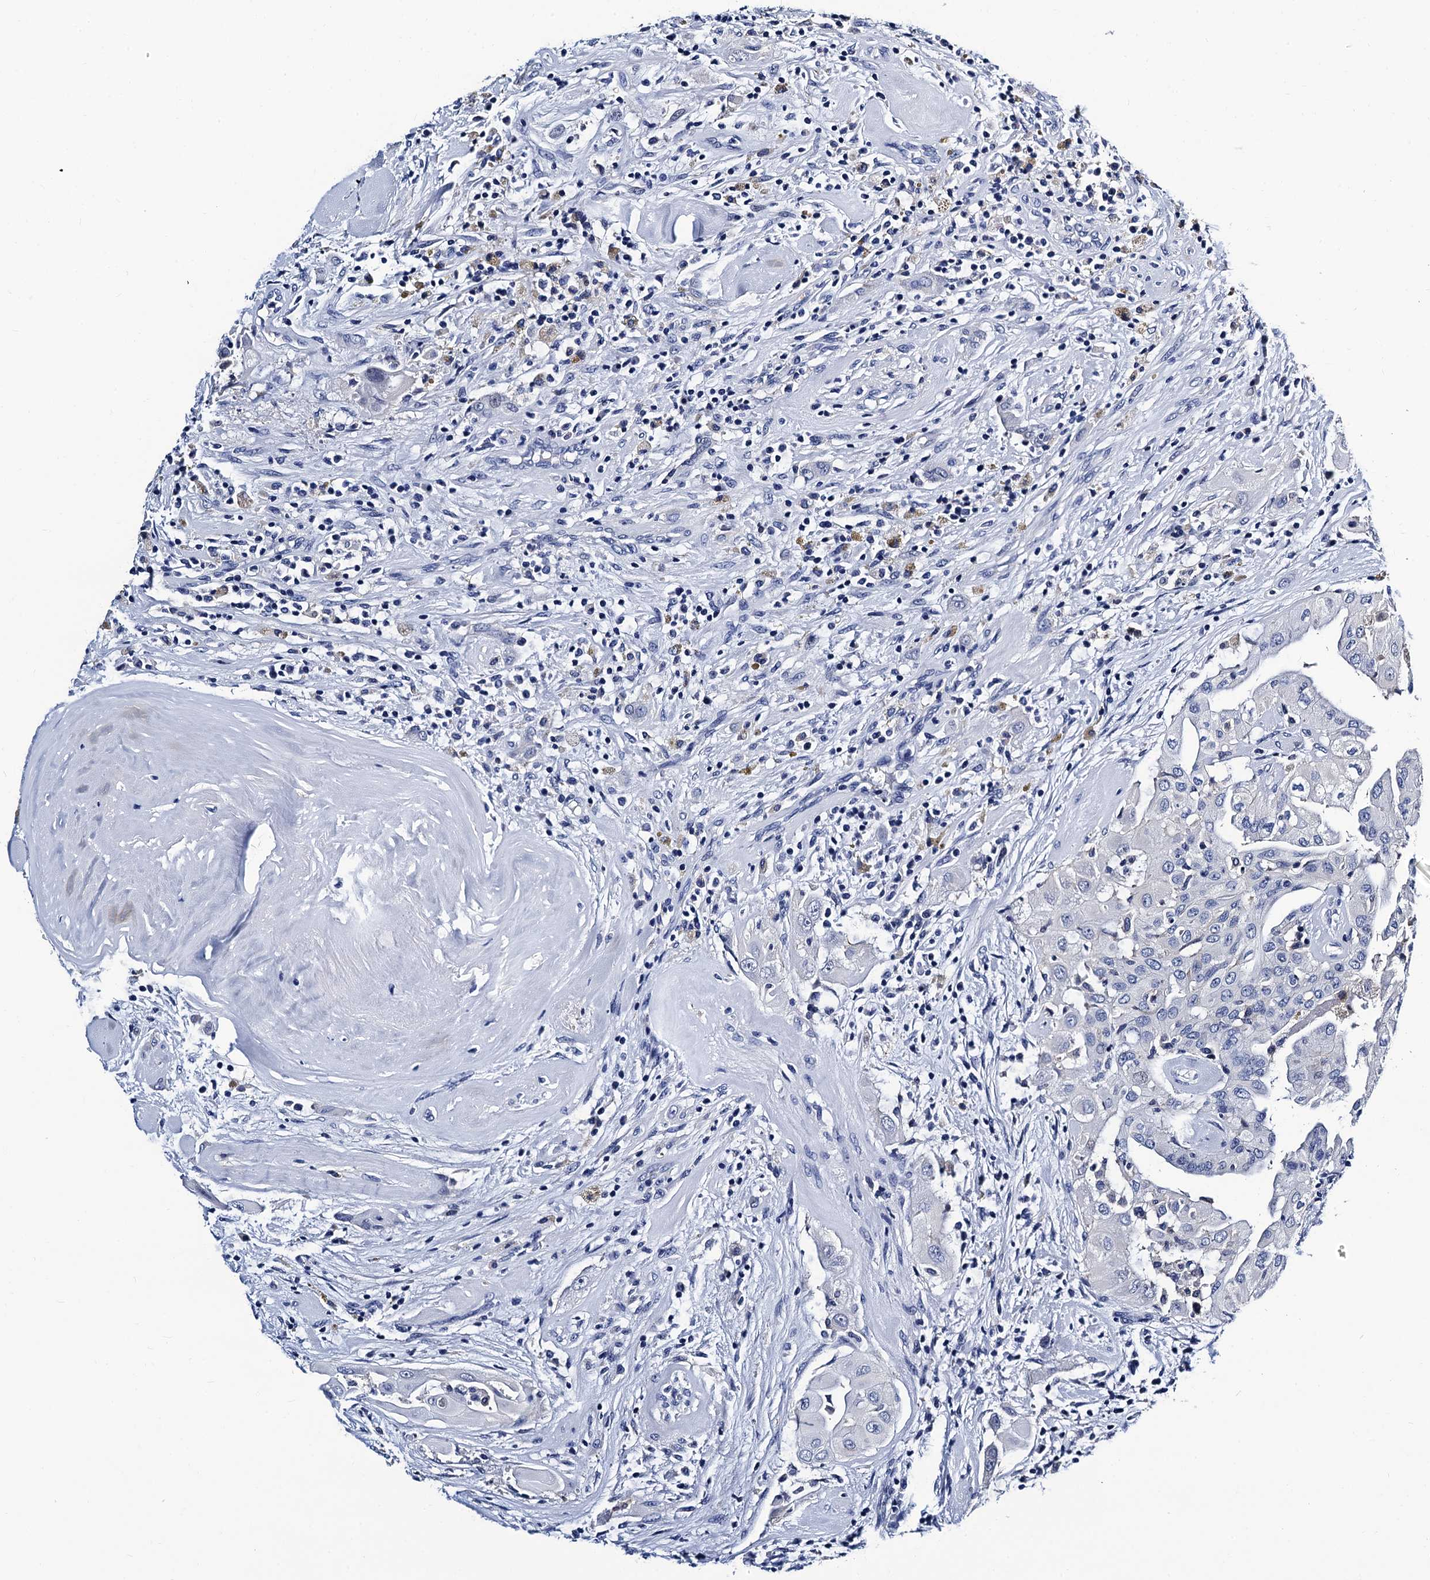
{"staining": {"intensity": "negative", "quantity": "none", "location": "none"}, "tissue": "thyroid cancer", "cell_type": "Tumor cells", "image_type": "cancer", "snomed": [{"axis": "morphology", "description": "Papillary adenocarcinoma, NOS"}, {"axis": "topography", "description": "Thyroid gland"}], "caption": "High power microscopy histopathology image of an immunohistochemistry photomicrograph of papillary adenocarcinoma (thyroid), revealing no significant expression in tumor cells.", "gene": "LRRC30", "patient": {"sex": "female", "age": 59}}